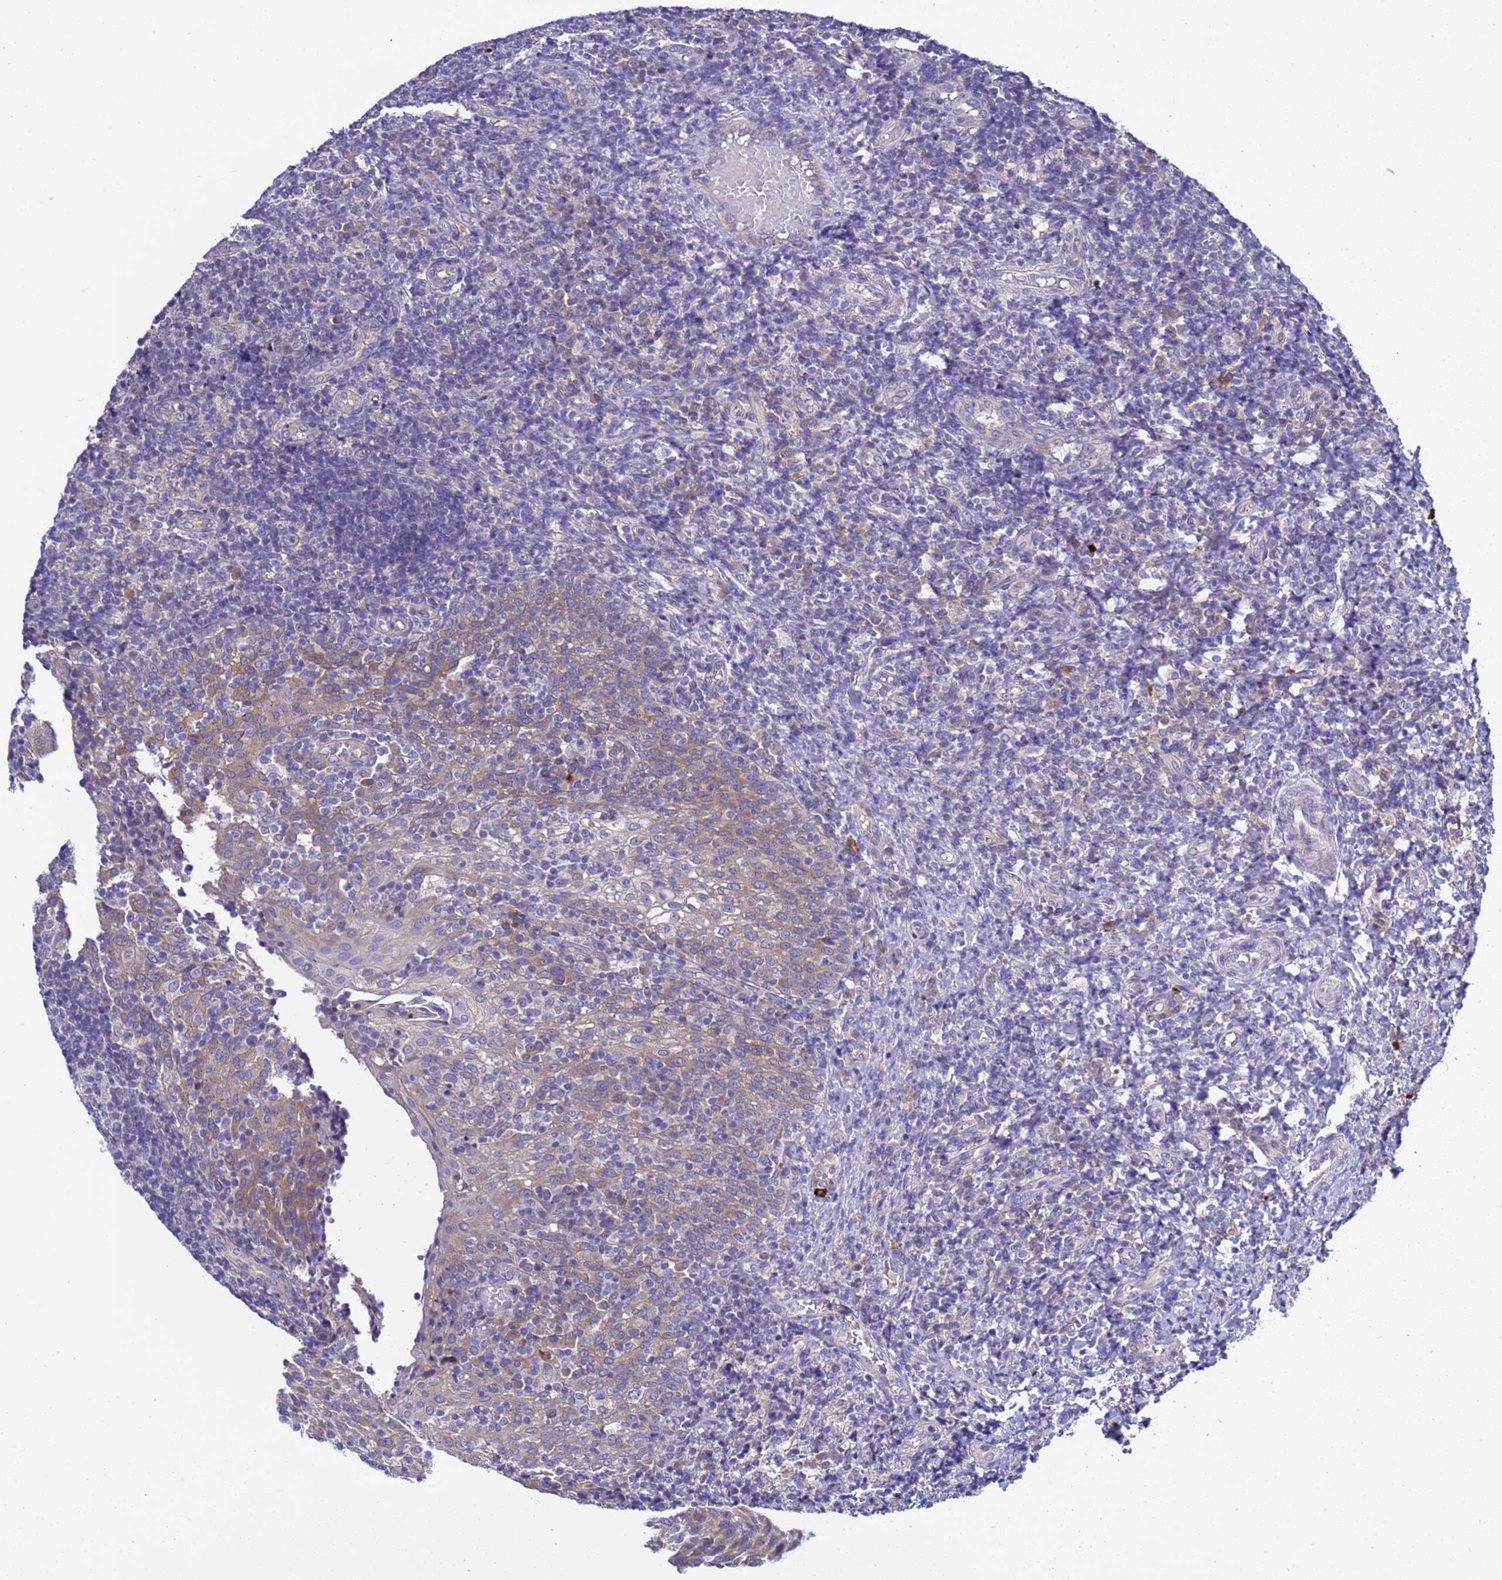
{"staining": {"intensity": "negative", "quantity": "none", "location": "none"}, "tissue": "tonsil", "cell_type": "Germinal center cells", "image_type": "normal", "snomed": [{"axis": "morphology", "description": "Normal tissue, NOS"}, {"axis": "topography", "description": "Tonsil"}], "caption": "This is an immunohistochemistry (IHC) micrograph of unremarkable human tonsil. There is no positivity in germinal center cells.", "gene": "RC3H2", "patient": {"sex": "female", "age": 19}}